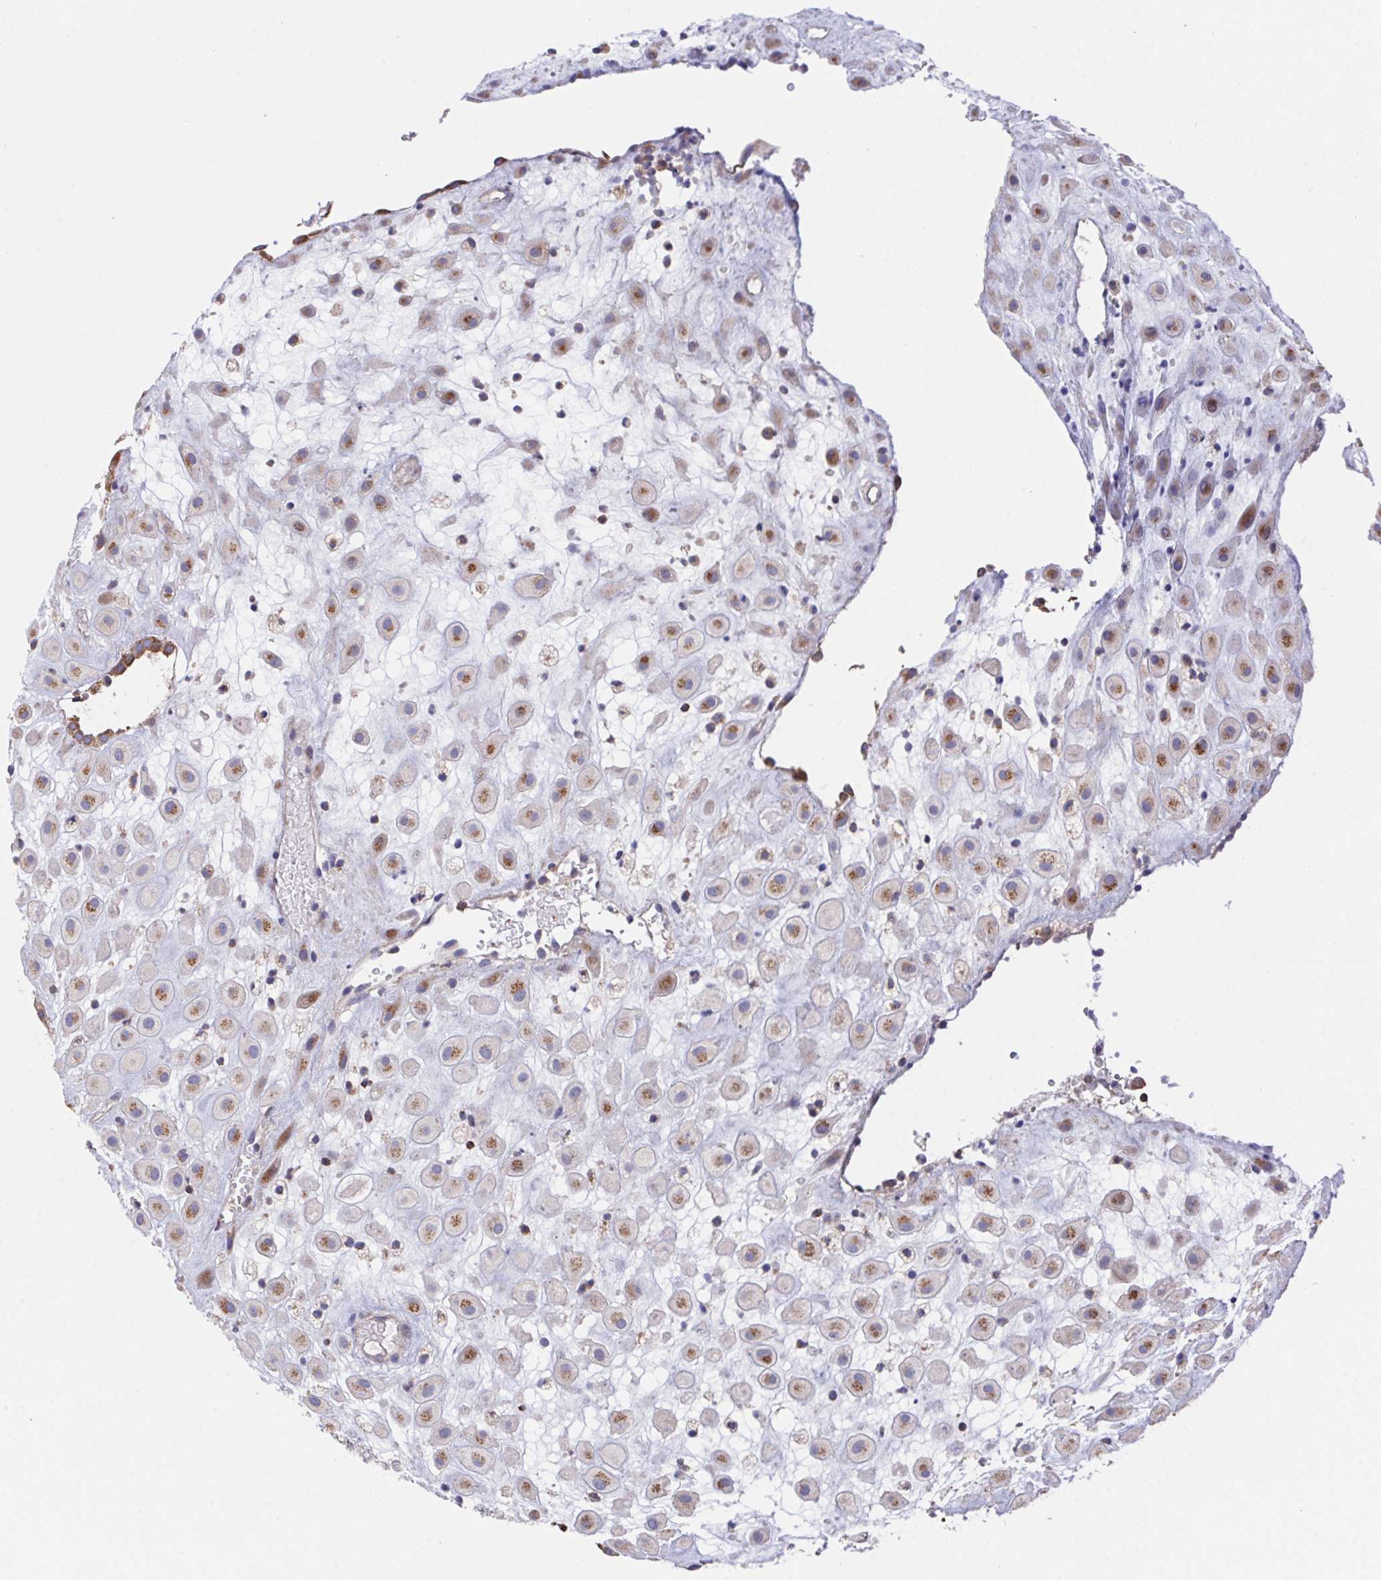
{"staining": {"intensity": "moderate", "quantity": "25%-75%", "location": "cytoplasmic/membranous"}, "tissue": "placenta", "cell_type": "Decidual cells", "image_type": "normal", "snomed": [{"axis": "morphology", "description": "Normal tissue, NOS"}, {"axis": "topography", "description": "Placenta"}], "caption": "Decidual cells reveal moderate cytoplasmic/membranous expression in about 25%-75% of cells in unremarkable placenta.", "gene": "FAM241A", "patient": {"sex": "female", "age": 24}}